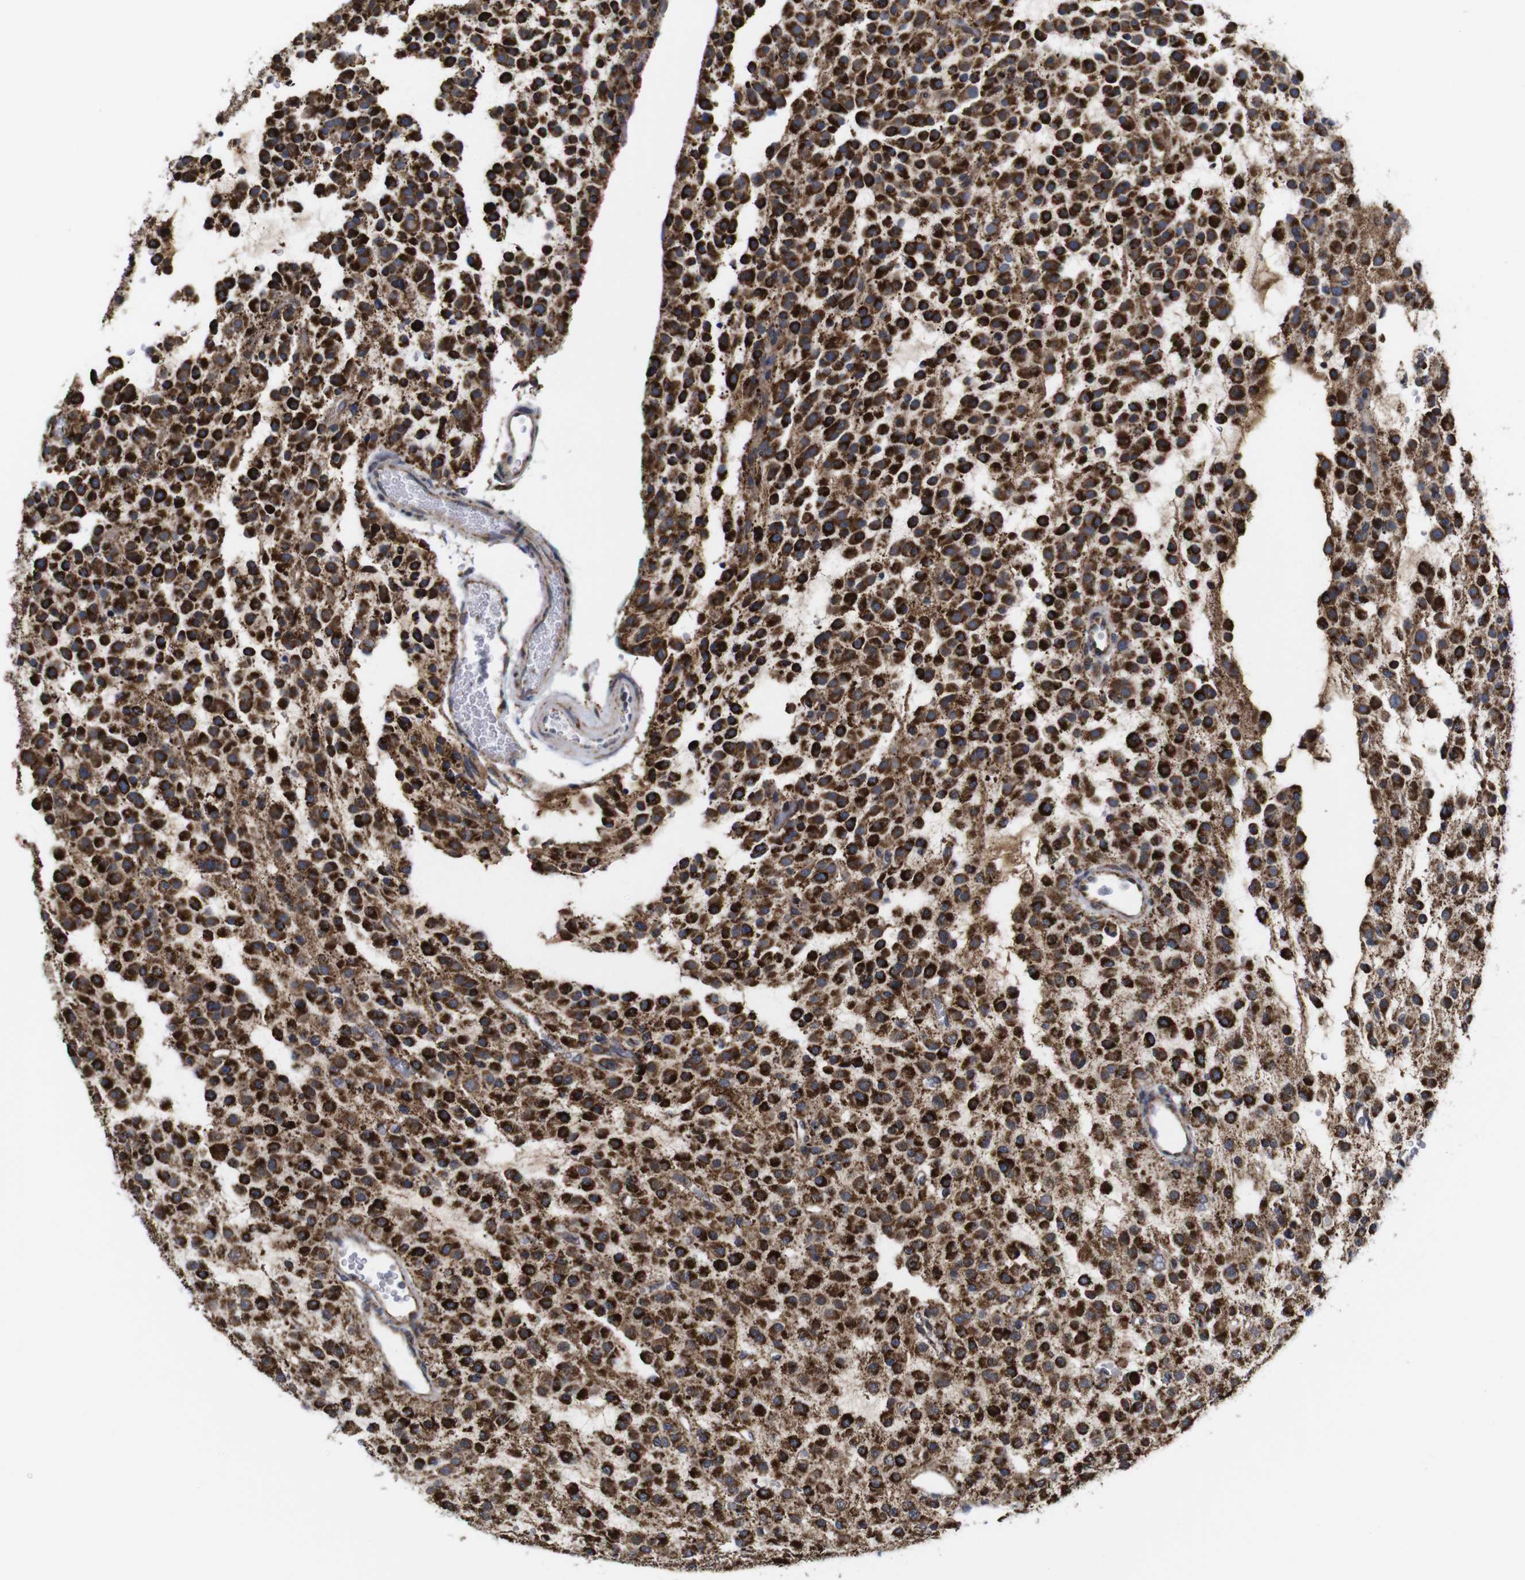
{"staining": {"intensity": "strong", "quantity": ">75%", "location": "cytoplasmic/membranous"}, "tissue": "glioma", "cell_type": "Tumor cells", "image_type": "cancer", "snomed": [{"axis": "morphology", "description": "Glioma, malignant, Low grade"}, {"axis": "topography", "description": "Brain"}], "caption": "Immunohistochemistry (IHC) photomicrograph of neoplastic tissue: low-grade glioma (malignant) stained using immunohistochemistry (IHC) displays high levels of strong protein expression localized specifically in the cytoplasmic/membranous of tumor cells, appearing as a cytoplasmic/membranous brown color.", "gene": "C17orf80", "patient": {"sex": "male", "age": 38}}